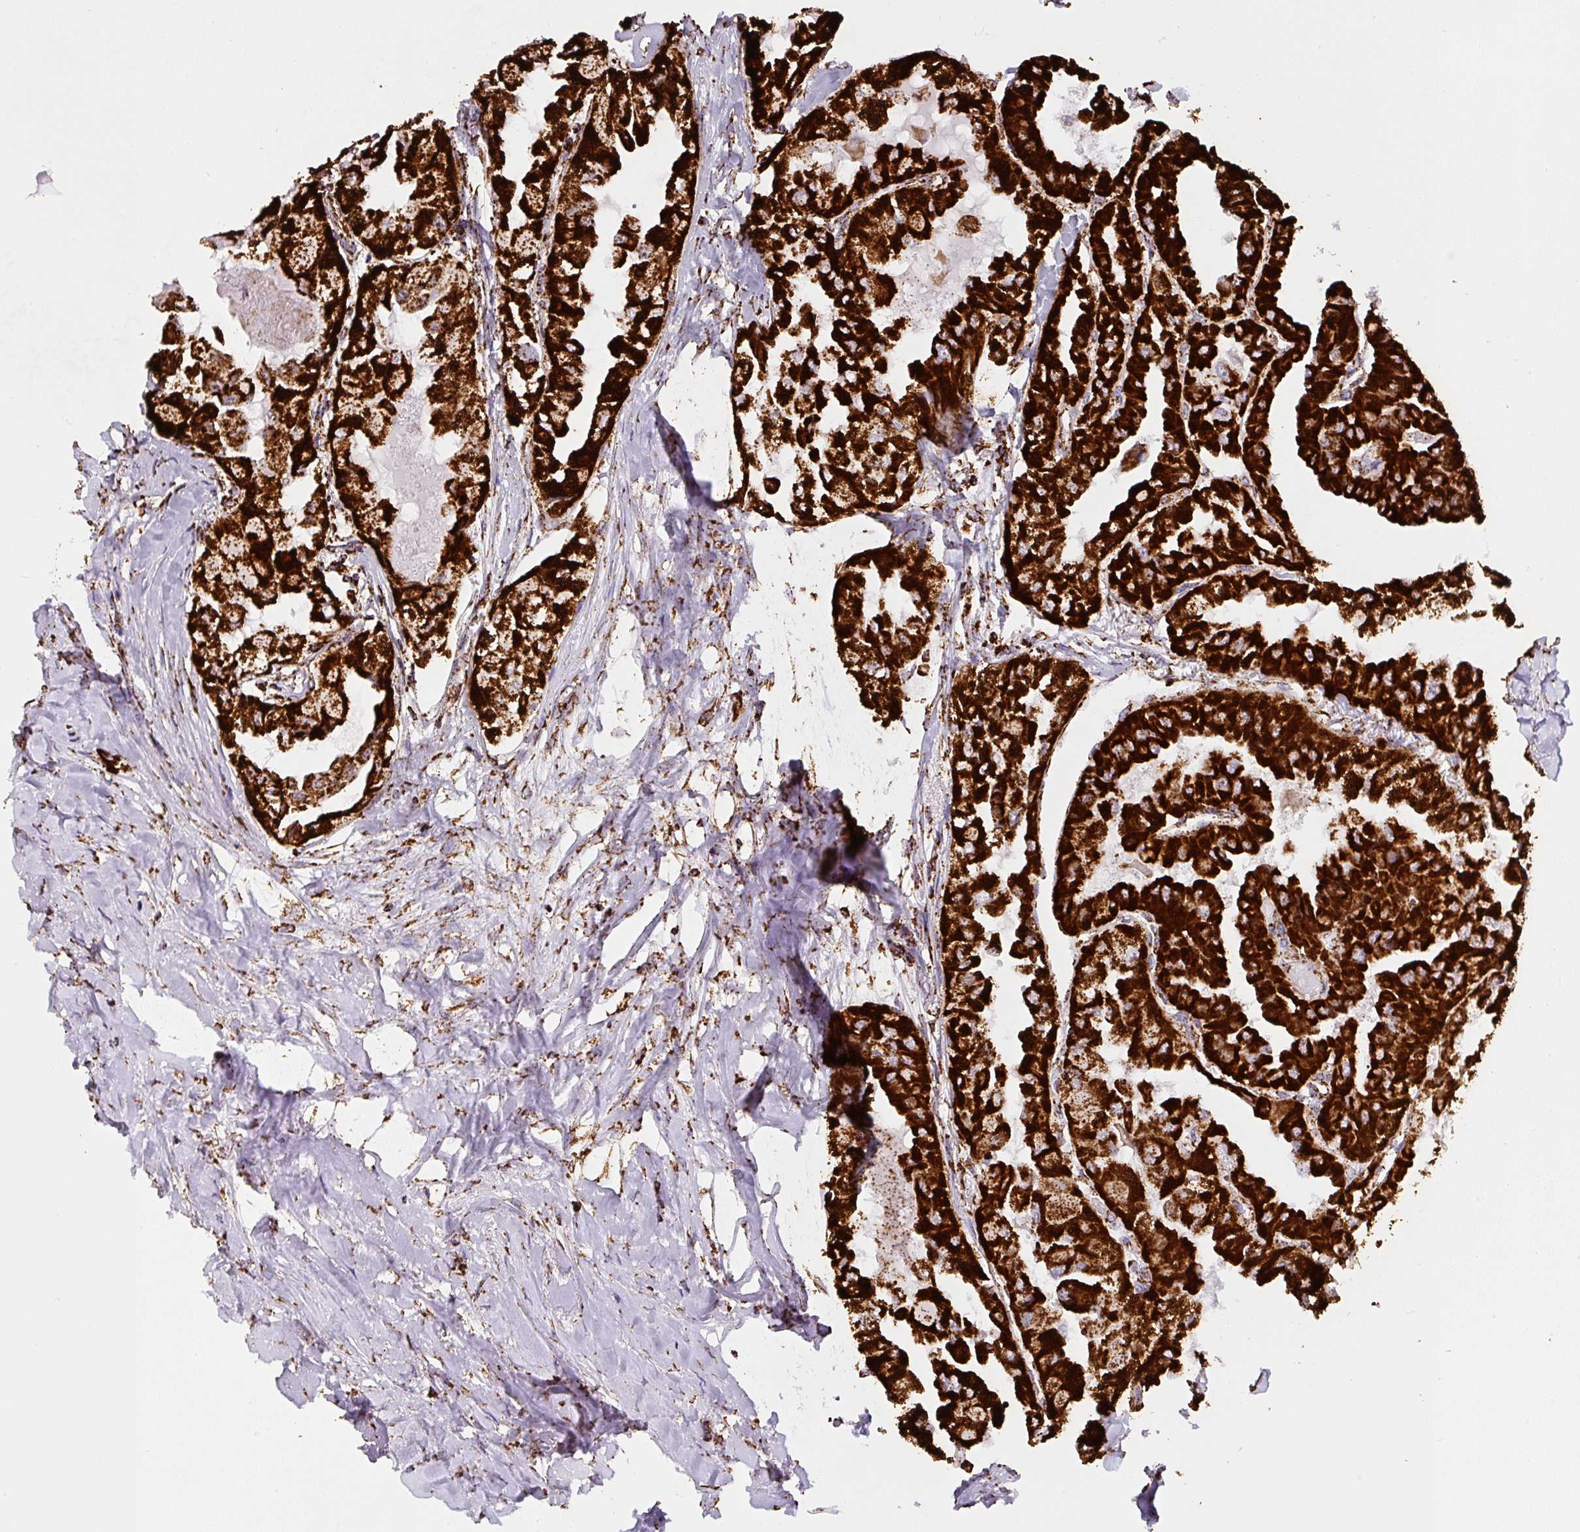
{"staining": {"intensity": "strong", "quantity": ">75%", "location": "cytoplasmic/membranous"}, "tissue": "thyroid cancer", "cell_type": "Tumor cells", "image_type": "cancer", "snomed": [{"axis": "morphology", "description": "Normal tissue, NOS"}, {"axis": "morphology", "description": "Papillary adenocarcinoma, NOS"}, {"axis": "topography", "description": "Thyroid gland"}], "caption": "Thyroid papillary adenocarcinoma was stained to show a protein in brown. There is high levels of strong cytoplasmic/membranous staining in about >75% of tumor cells. (DAB IHC with brightfield microscopy, high magnification).", "gene": "ATP5F1A", "patient": {"sex": "female", "age": 59}}